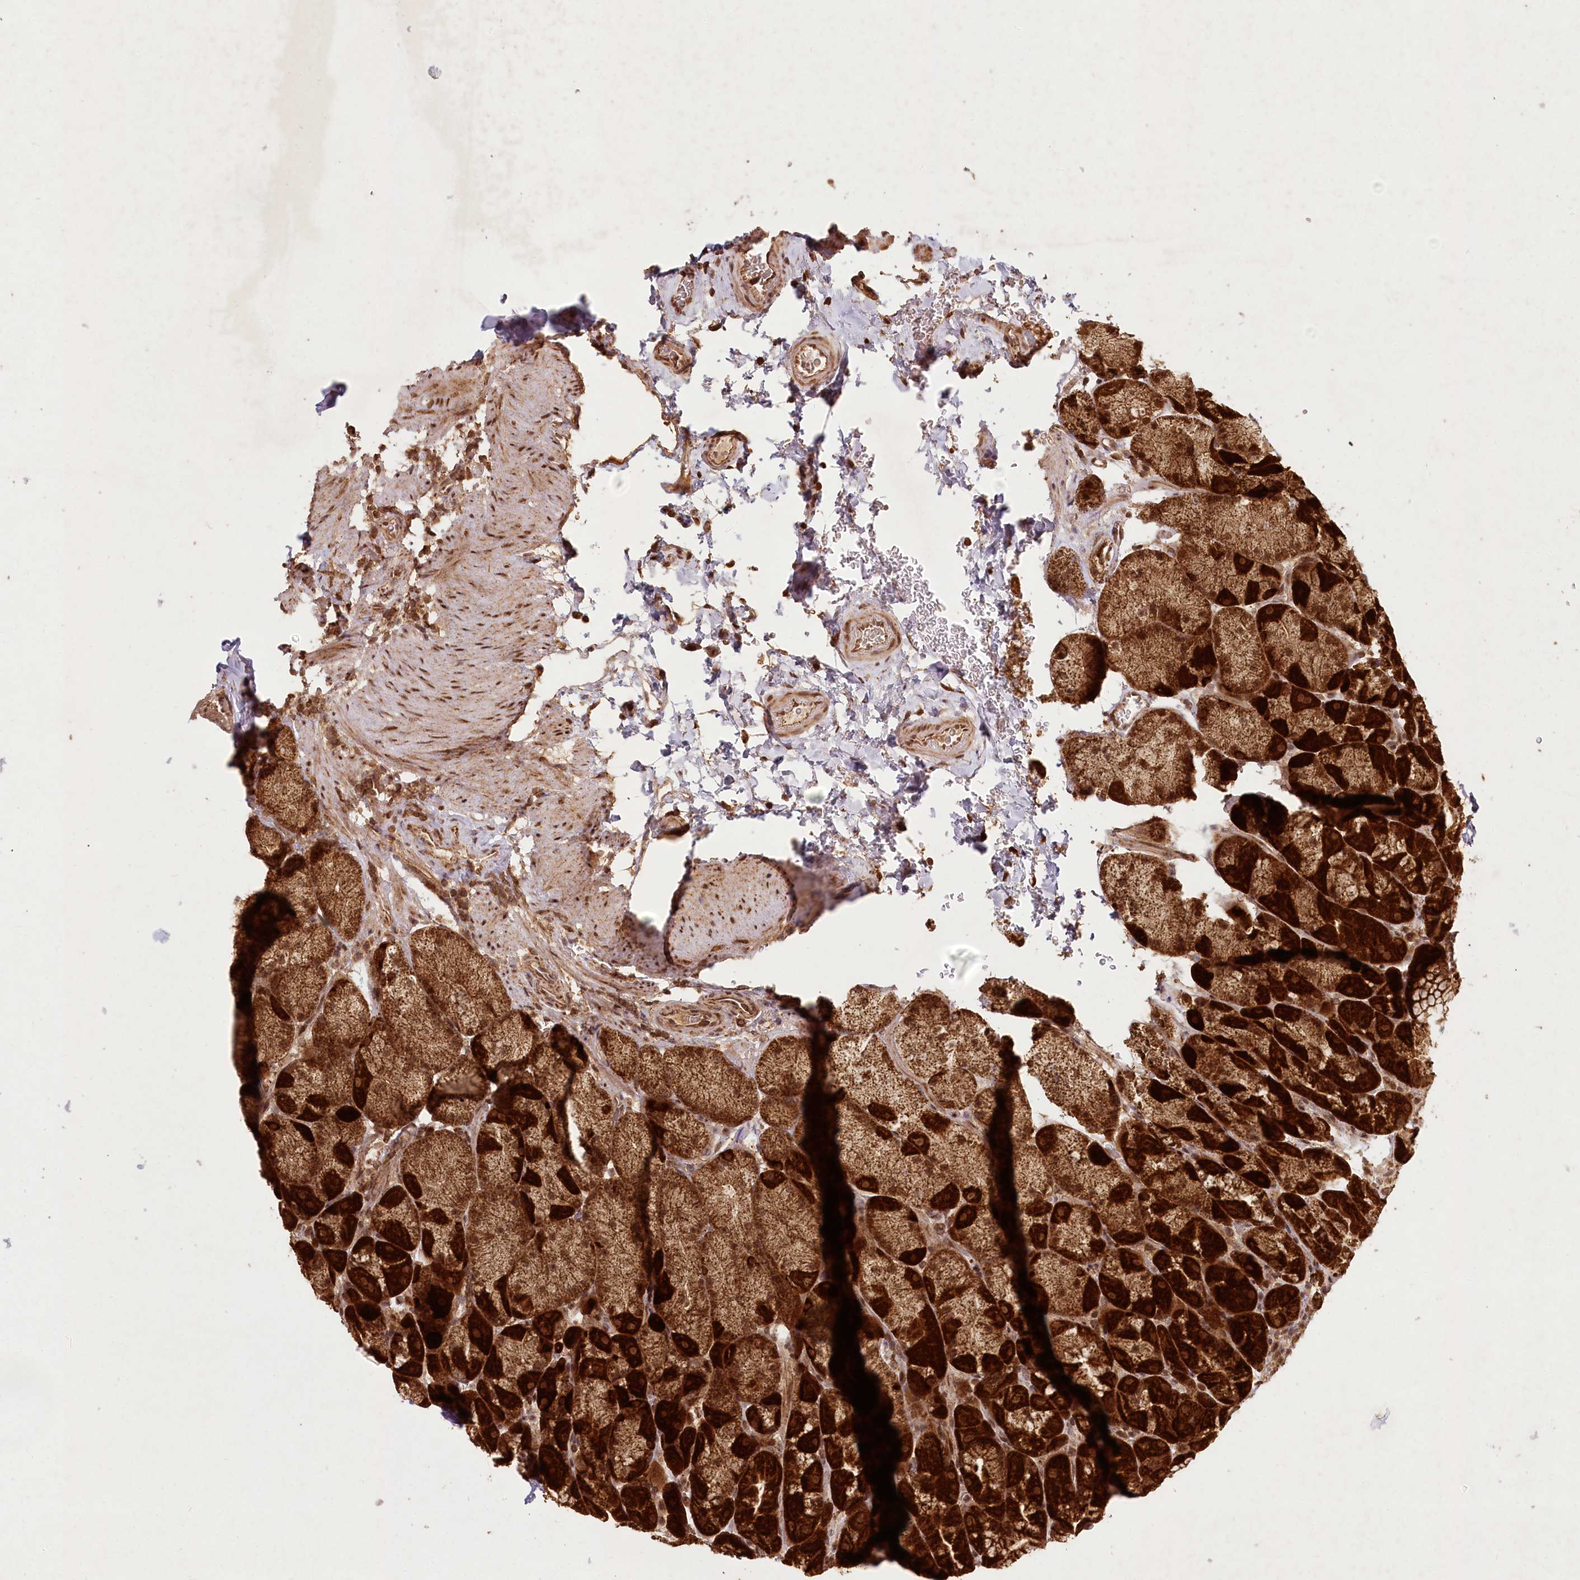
{"staining": {"intensity": "strong", "quantity": ">75%", "location": "cytoplasmic/membranous"}, "tissue": "stomach", "cell_type": "Glandular cells", "image_type": "normal", "snomed": [{"axis": "morphology", "description": "Normal tissue, NOS"}, {"axis": "topography", "description": "Stomach, upper"}, {"axis": "topography", "description": "Stomach, lower"}], "caption": "A photomicrograph of human stomach stained for a protein reveals strong cytoplasmic/membranous brown staining in glandular cells. The protein is shown in brown color, while the nuclei are stained blue.", "gene": "MICU1", "patient": {"sex": "male", "age": 67}}